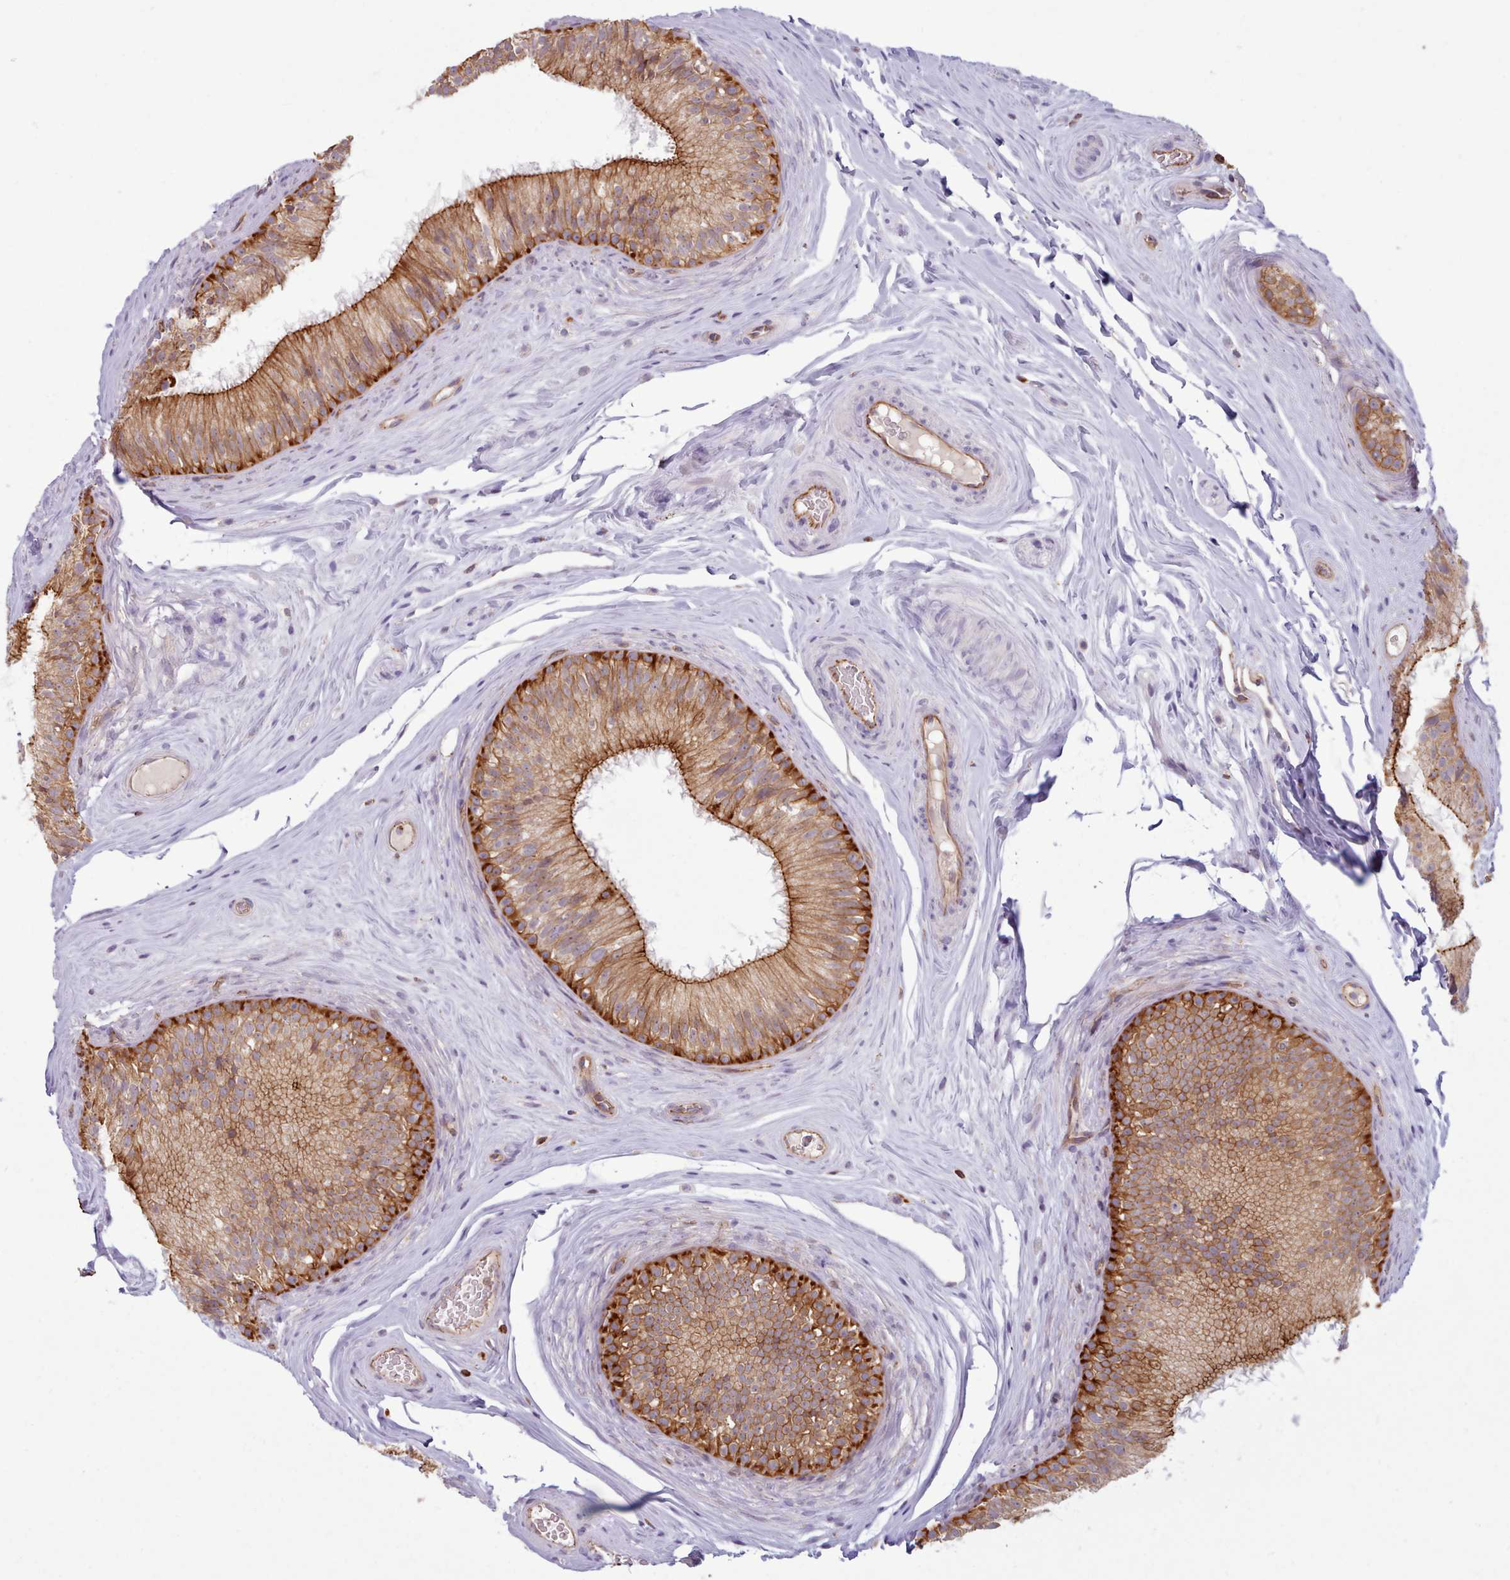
{"staining": {"intensity": "moderate", "quantity": ">75%", "location": "cytoplasmic/membranous"}, "tissue": "epididymis", "cell_type": "Glandular cells", "image_type": "normal", "snomed": [{"axis": "morphology", "description": "Normal tissue, NOS"}, {"axis": "topography", "description": "Epididymis"}], "caption": "A medium amount of moderate cytoplasmic/membranous expression is appreciated in approximately >75% of glandular cells in benign epididymis. (Stains: DAB (3,3'-diaminobenzidine) in brown, nuclei in blue, Microscopy: brightfield microscopy at high magnification).", "gene": "CRYBG1", "patient": {"sex": "male", "age": 34}}